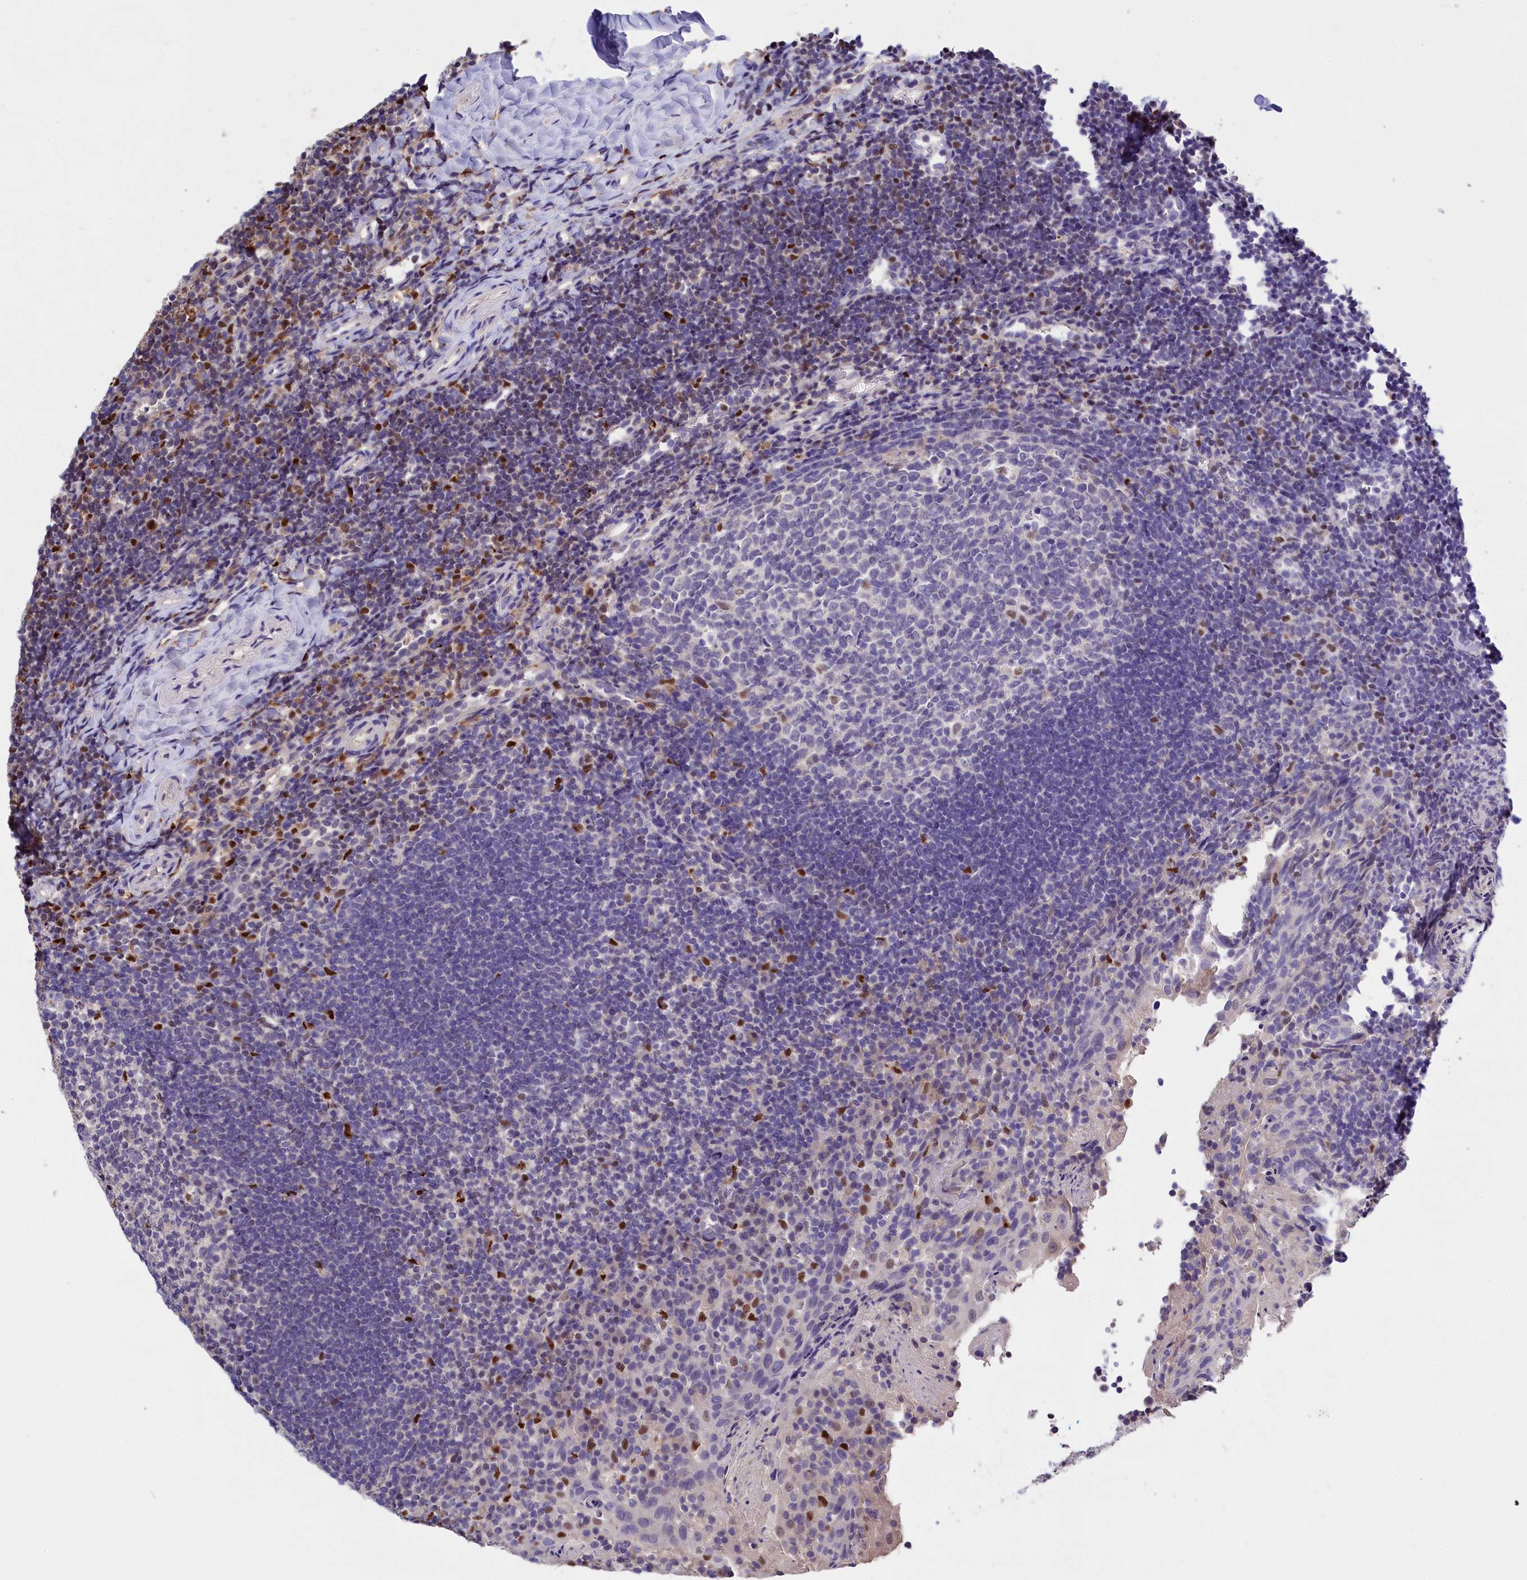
{"staining": {"intensity": "negative", "quantity": "none", "location": "none"}, "tissue": "tonsil", "cell_type": "Germinal center cells", "image_type": "normal", "snomed": [{"axis": "morphology", "description": "Normal tissue, NOS"}, {"axis": "topography", "description": "Tonsil"}], "caption": "Image shows no significant protein positivity in germinal center cells of unremarkable tonsil.", "gene": "BTBD9", "patient": {"sex": "female", "age": 10}}